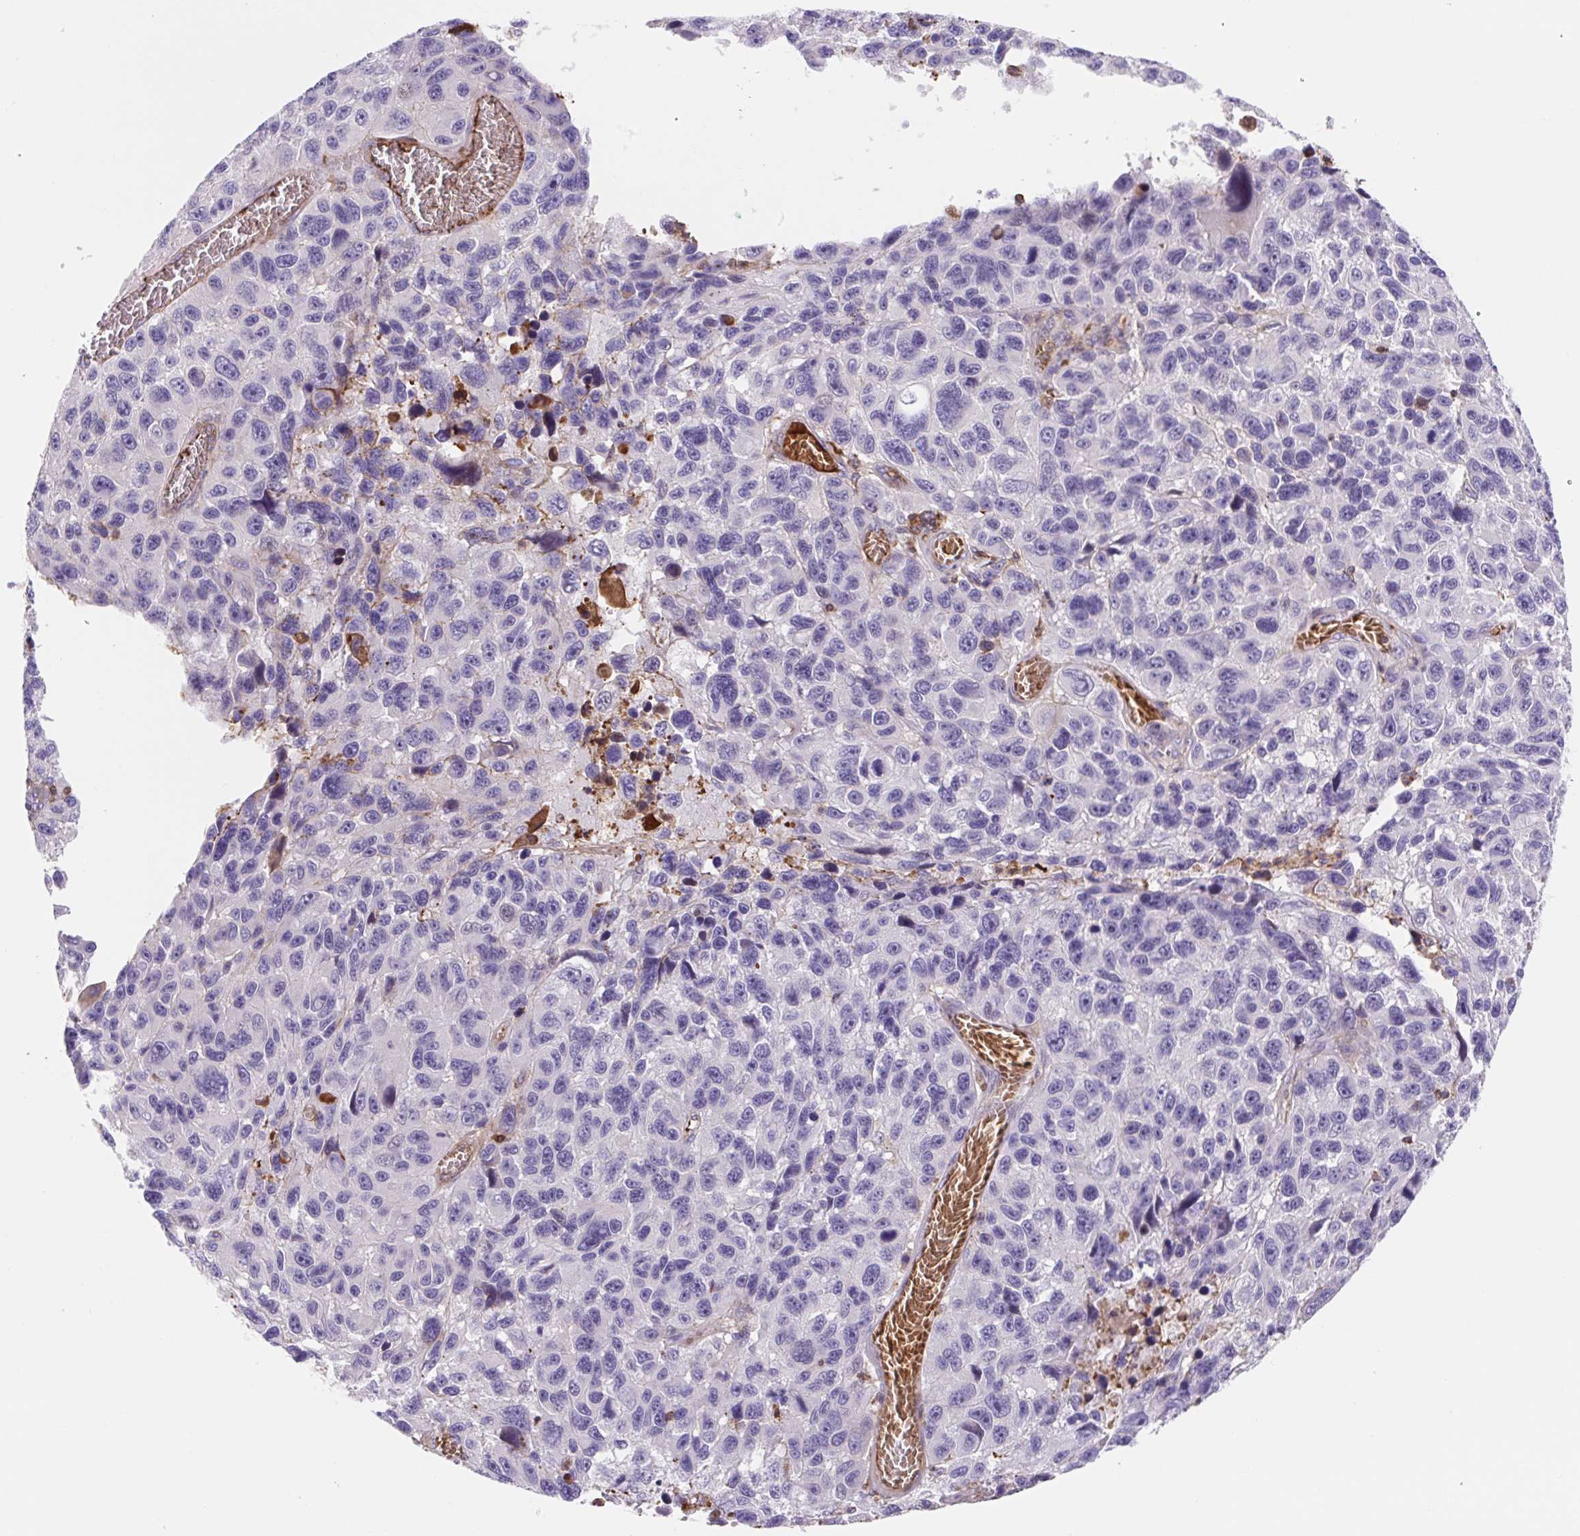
{"staining": {"intensity": "negative", "quantity": "none", "location": "none"}, "tissue": "melanoma", "cell_type": "Tumor cells", "image_type": "cancer", "snomed": [{"axis": "morphology", "description": "Malignant melanoma, NOS"}, {"axis": "topography", "description": "Skin"}], "caption": "This is an immunohistochemistry micrograph of human melanoma. There is no positivity in tumor cells.", "gene": "TPRG1", "patient": {"sex": "male", "age": 53}}